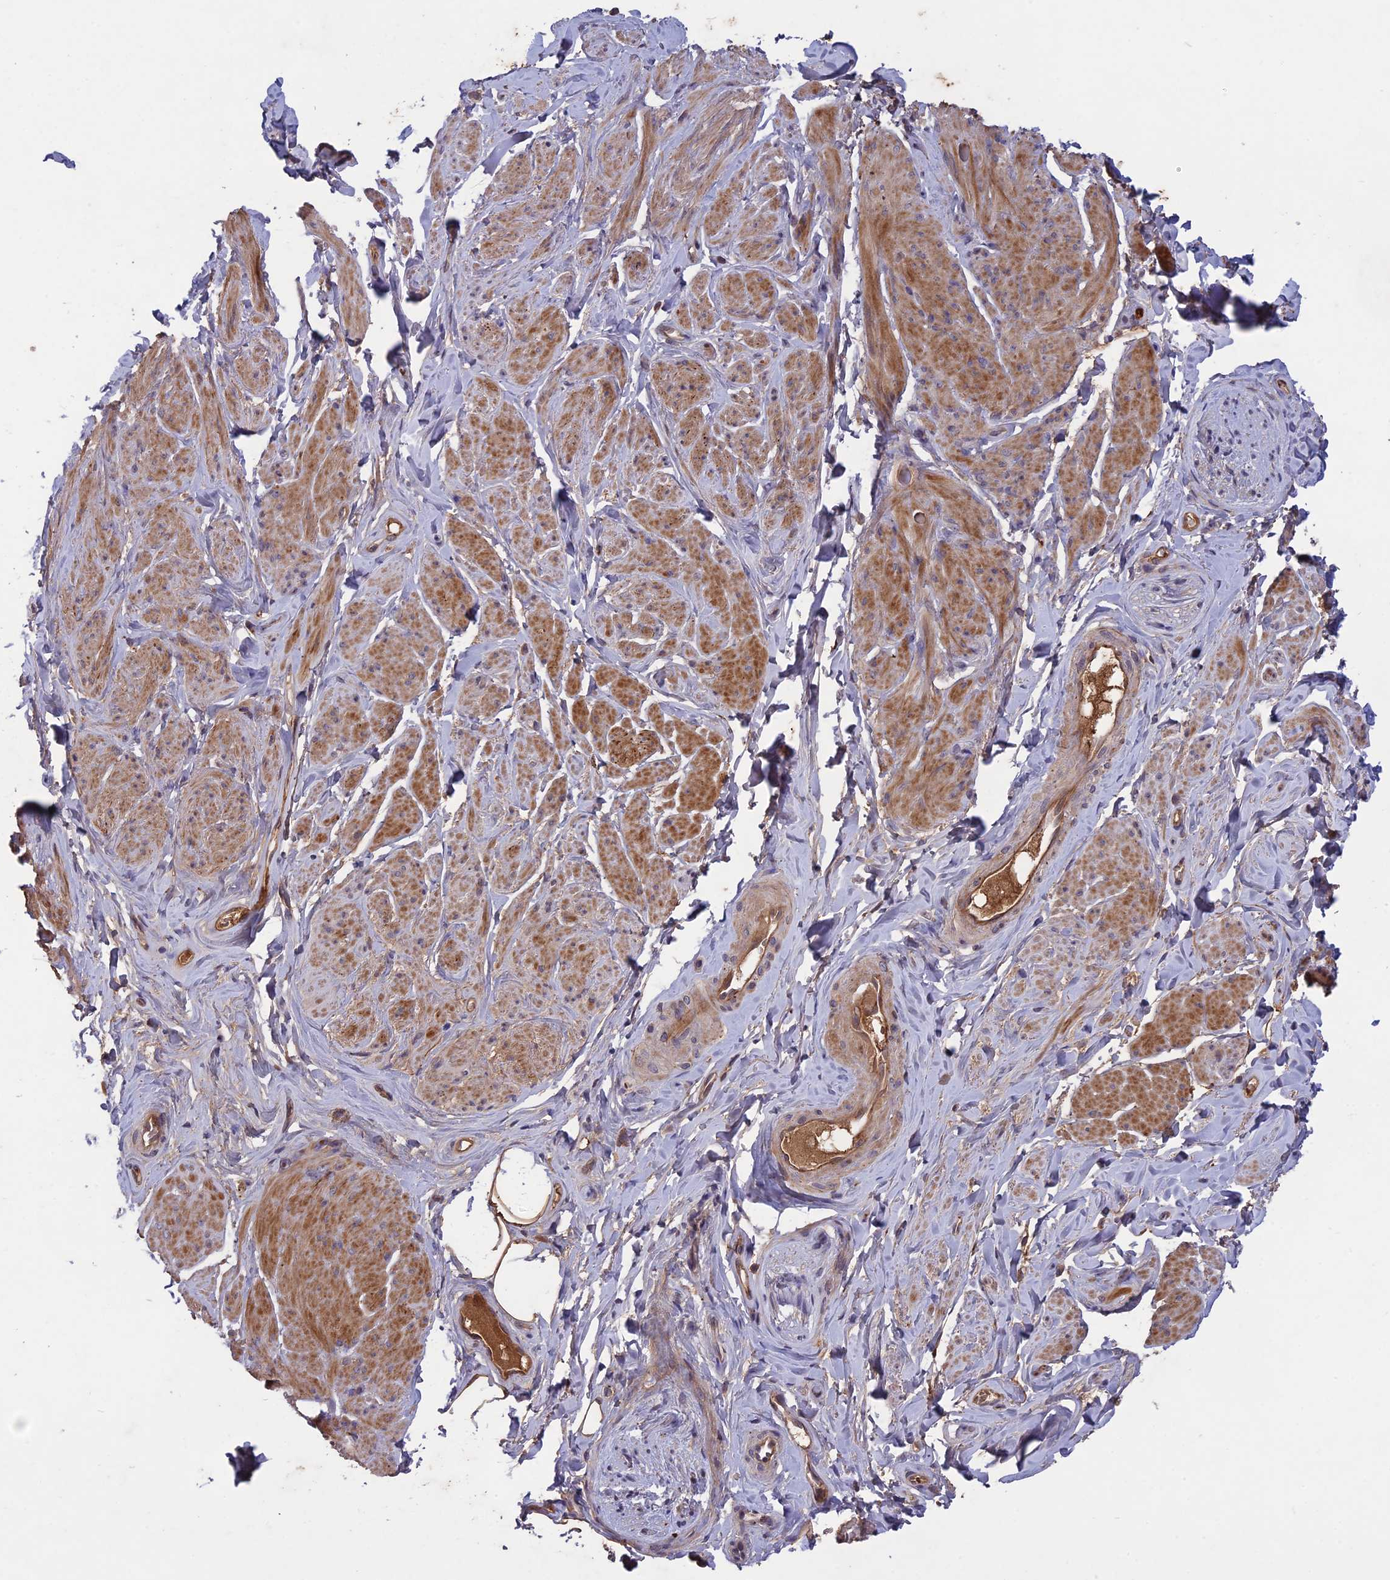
{"staining": {"intensity": "moderate", "quantity": "25%-75%", "location": "cytoplasmic/membranous"}, "tissue": "smooth muscle", "cell_type": "Smooth muscle cells", "image_type": "normal", "snomed": [{"axis": "morphology", "description": "Normal tissue, NOS"}, {"axis": "topography", "description": "Smooth muscle"}, {"axis": "topography", "description": "Peripheral nerve tissue"}], "caption": "A brown stain shows moderate cytoplasmic/membranous staining of a protein in smooth muscle cells of benign human smooth muscle.", "gene": "ADO", "patient": {"sex": "male", "age": 69}}